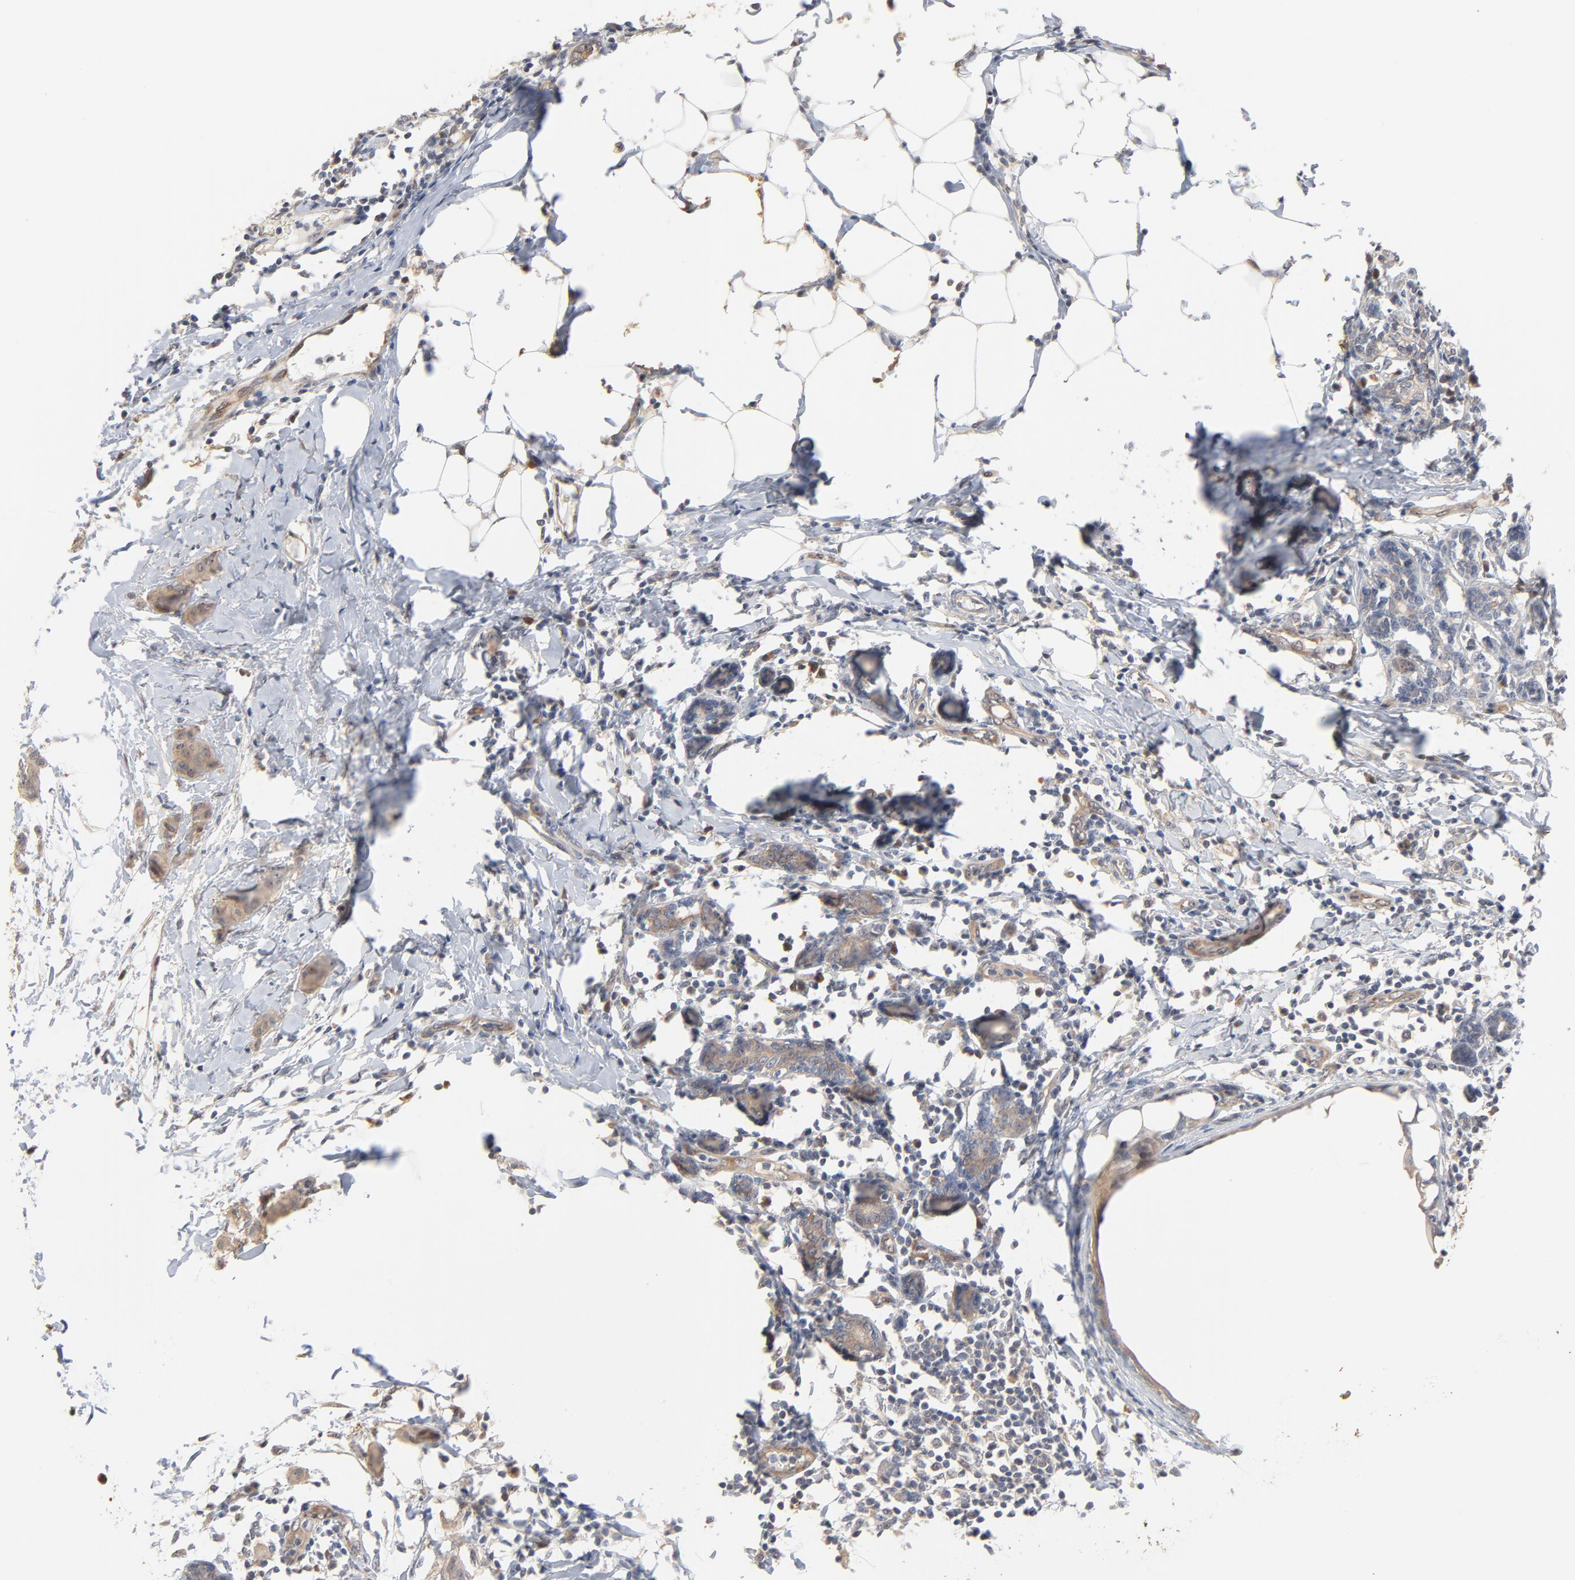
{"staining": {"intensity": "weak", "quantity": ">75%", "location": "cytoplasmic/membranous"}, "tissue": "breast cancer", "cell_type": "Tumor cells", "image_type": "cancer", "snomed": [{"axis": "morphology", "description": "Duct carcinoma"}, {"axis": "topography", "description": "Breast"}], "caption": "Weak cytoplasmic/membranous positivity for a protein is appreciated in about >75% of tumor cells of breast cancer using IHC.", "gene": "EPCAM", "patient": {"sex": "female", "age": 40}}